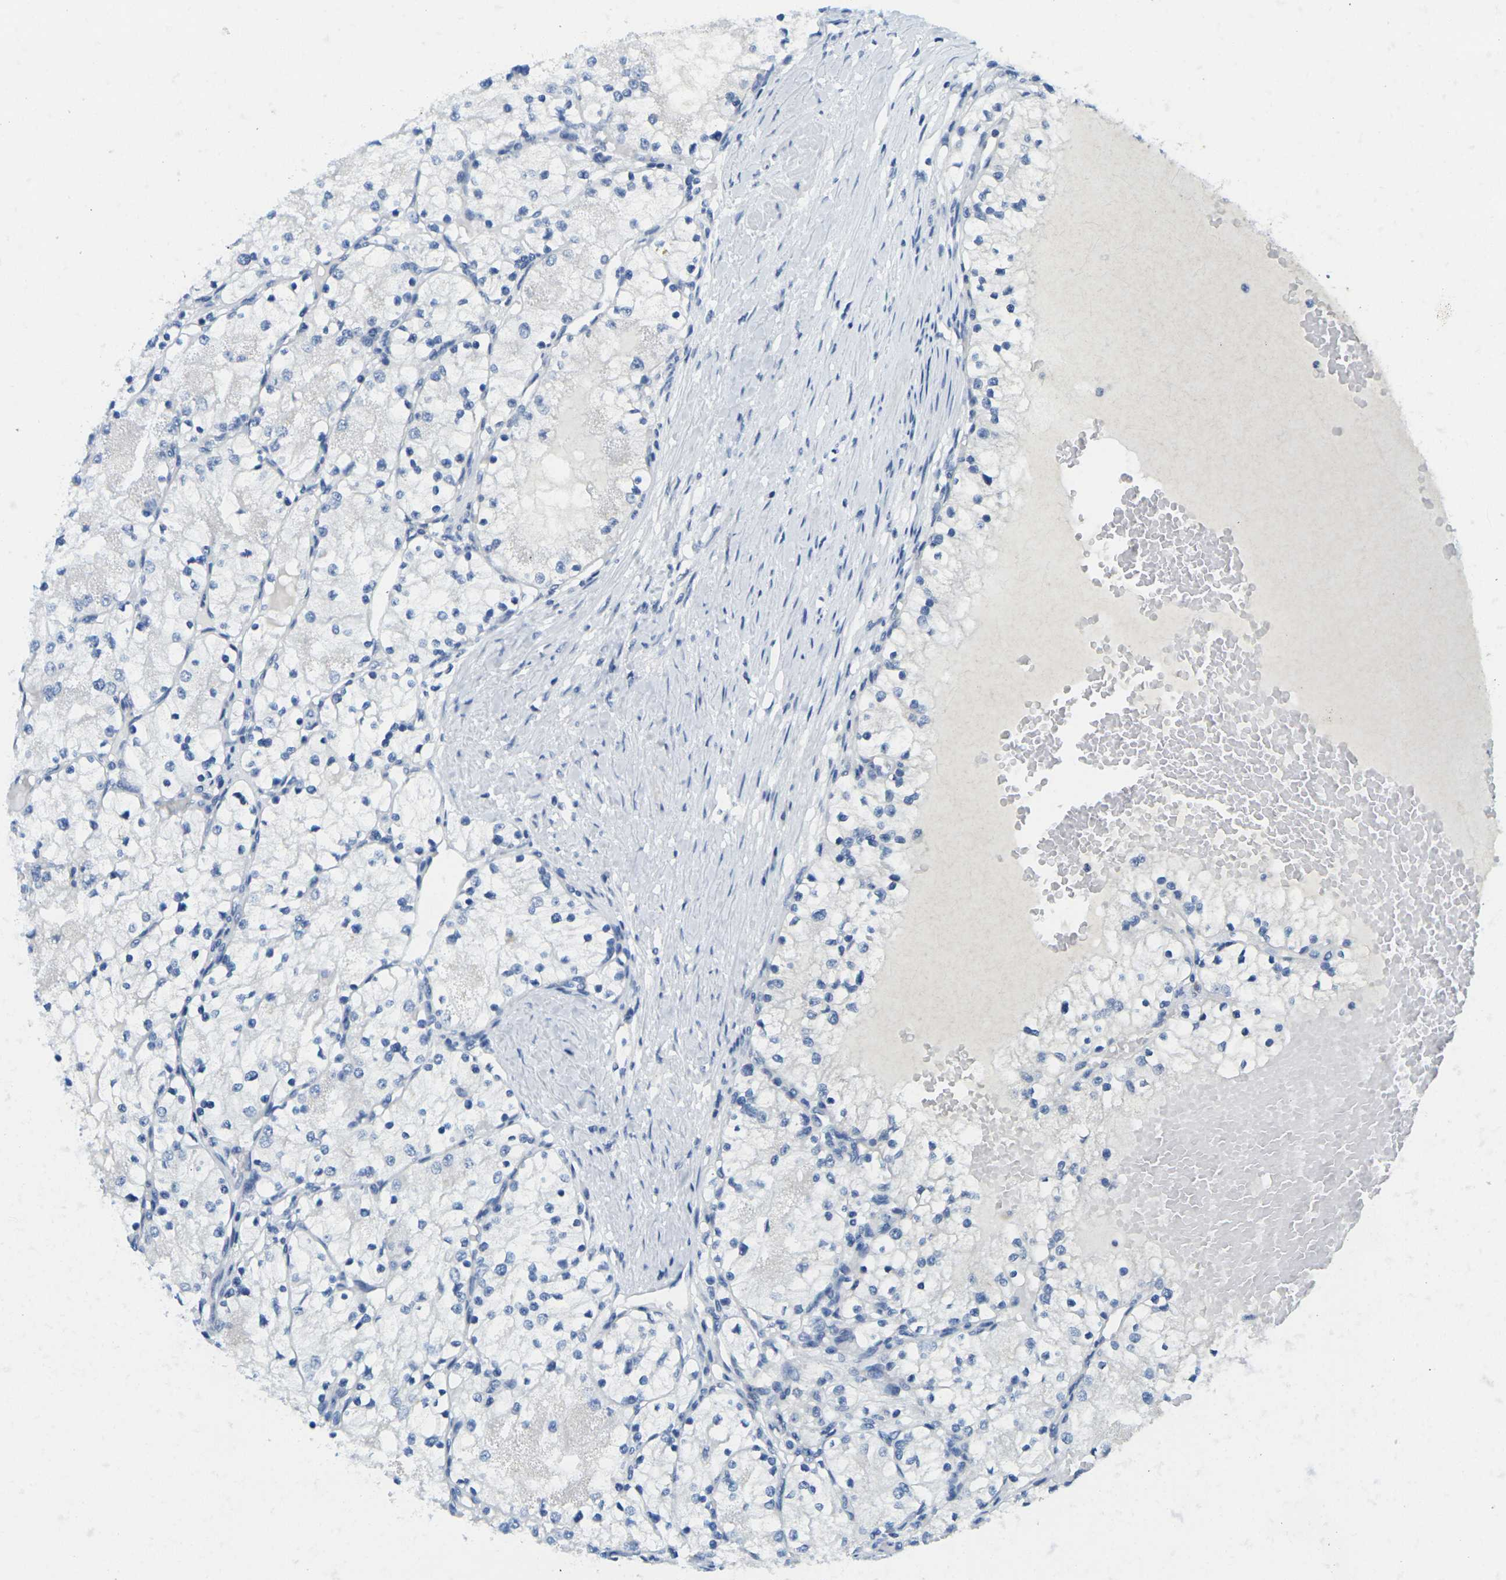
{"staining": {"intensity": "negative", "quantity": "none", "location": "none"}, "tissue": "renal cancer", "cell_type": "Tumor cells", "image_type": "cancer", "snomed": [{"axis": "morphology", "description": "Adenocarcinoma, NOS"}, {"axis": "topography", "description": "Kidney"}], "caption": "This is a histopathology image of immunohistochemistry staining of renal cancer, which shows no positivity in tumor cells.", "gene": "FAM3D", "patient": {"sex": "male", "age": 68}}